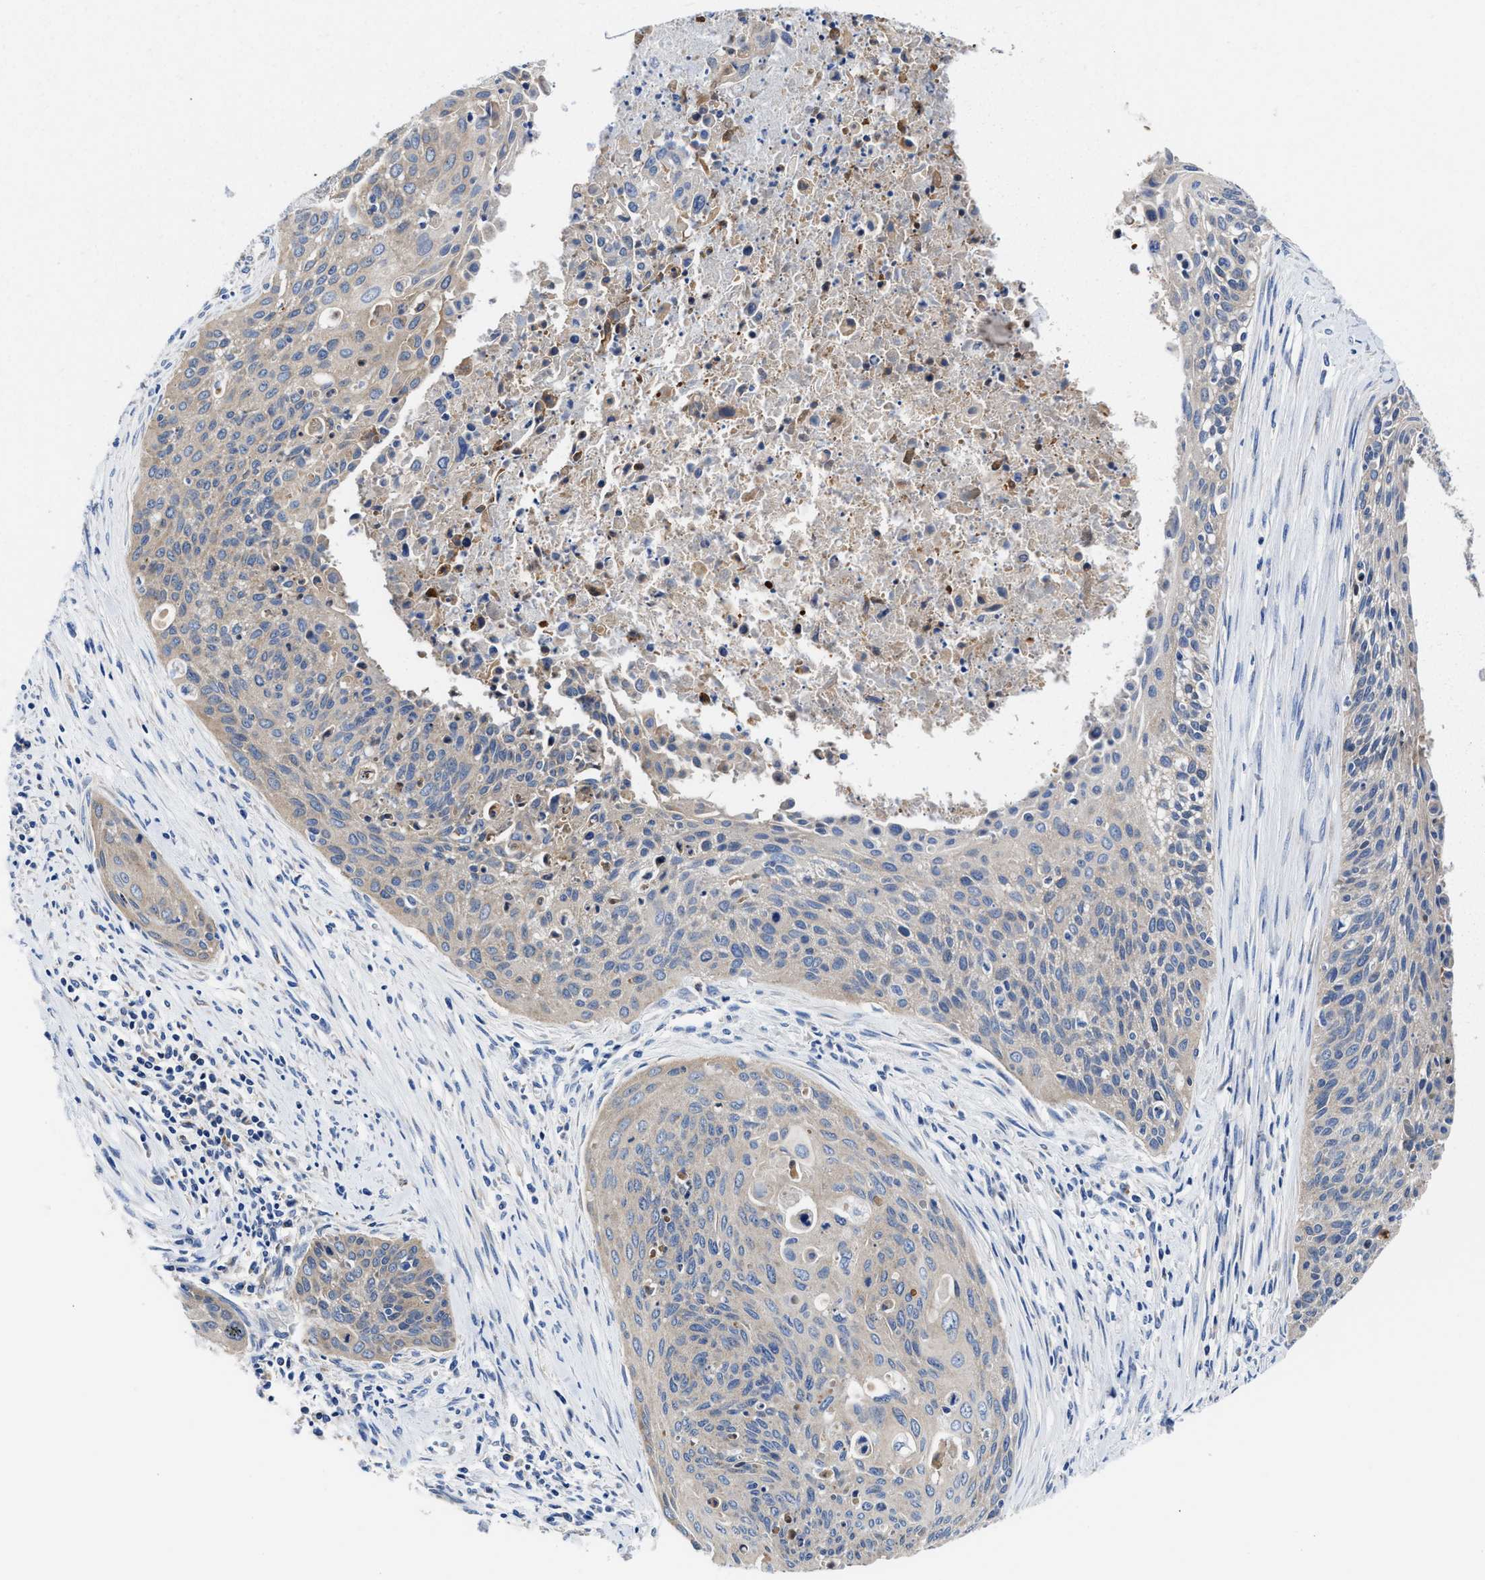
{"staining": {"intensity": "weak", "quantity": "<25%", "location": "cytoplasmic/membranous"}, "tissue": "cervical cancer", "cell_type": "Tumor cells", "image_type": "cancer", "snomed": [{"axis": "morphology", "description": "Squamous cell carcinoma, NOS"}, {"axis": "topography", "description": "Cervix"}], "caption": "A micrograph of human cervical cancer is negative for staining in tumor cells.", "gene": "TMEM30A", "patient": {"sex": "female", "age": 55}}